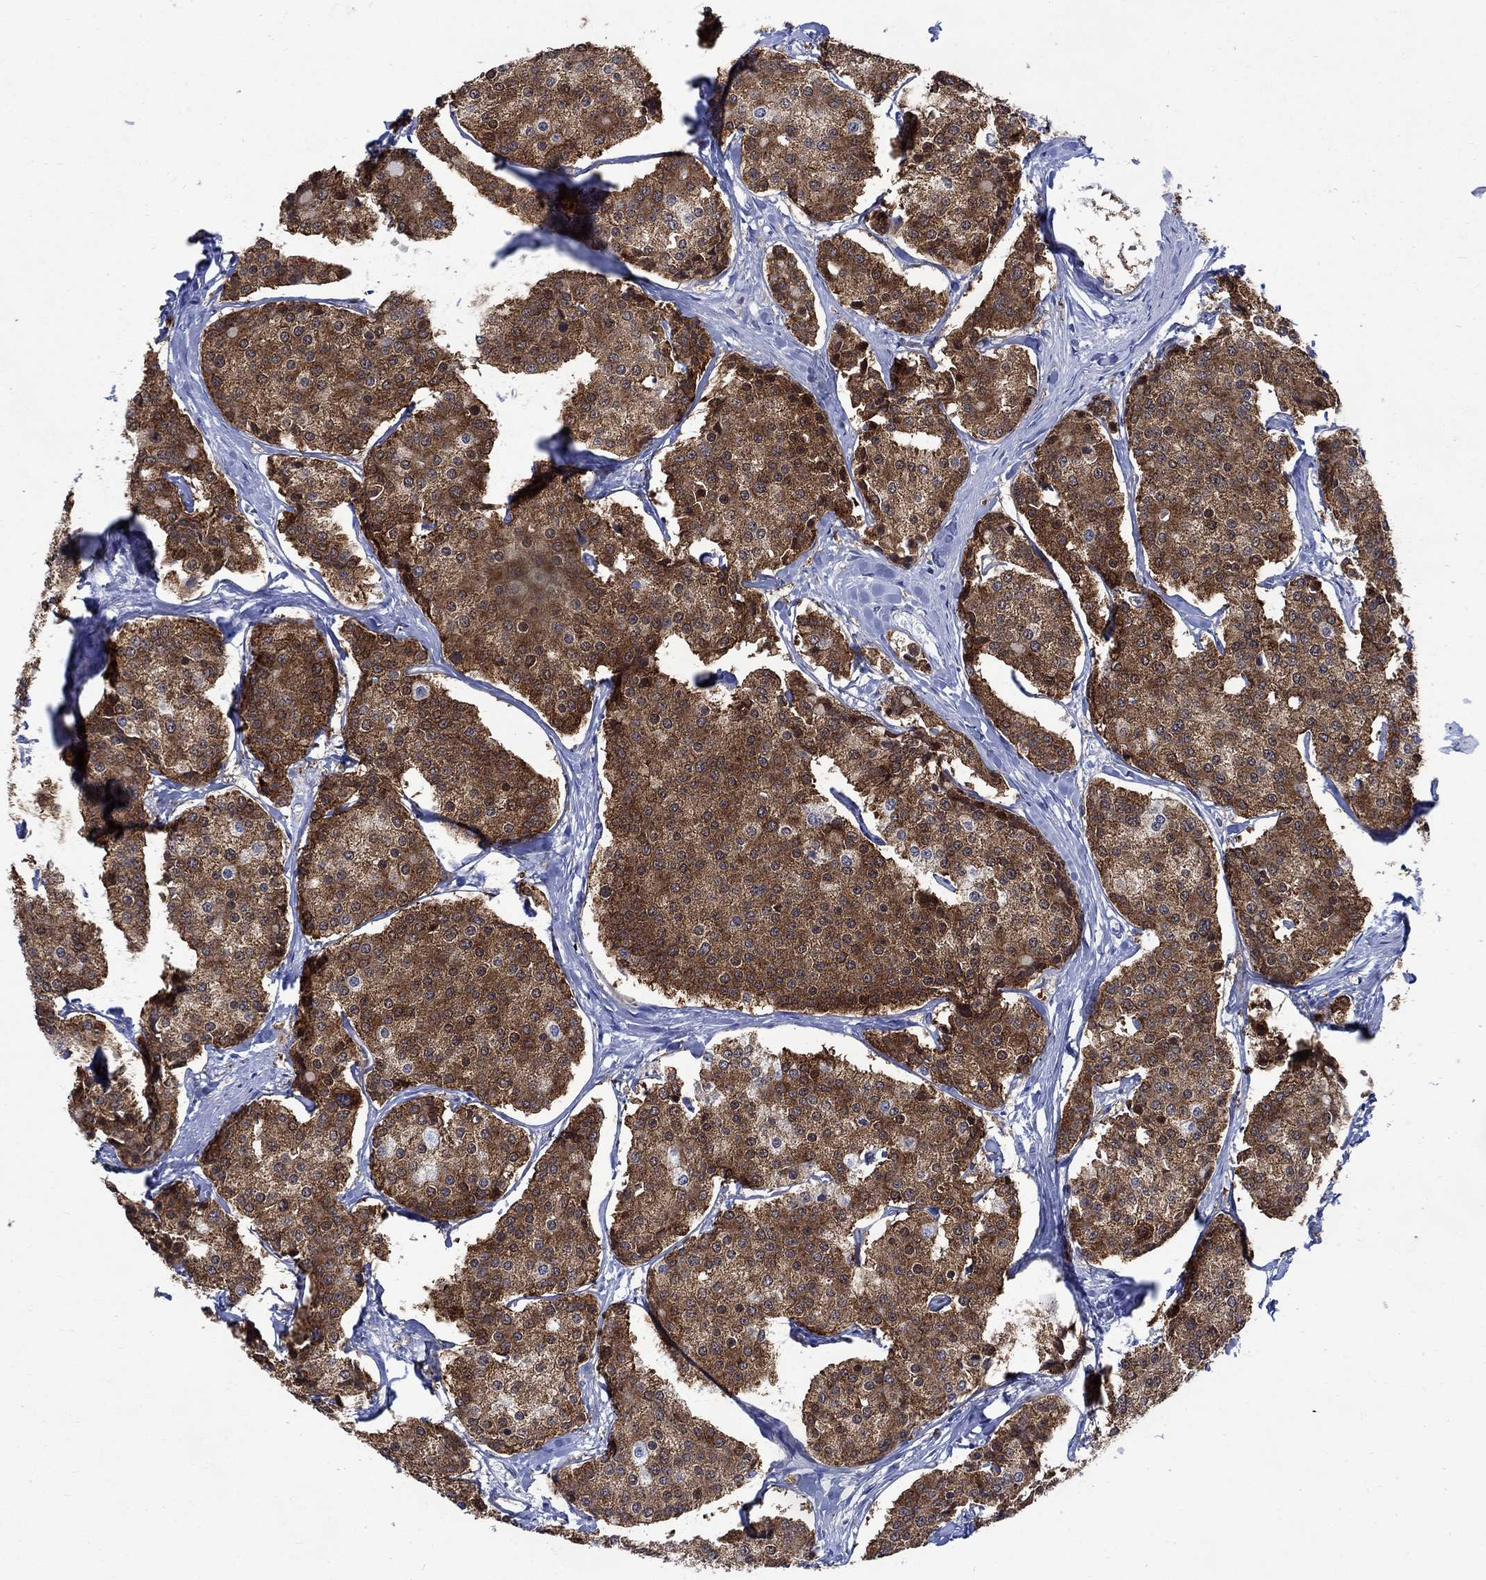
{"staining": {"intensity": "strong", "quantity": ">75%", "location": "cytoplasmic/membranous"}, "tissue": "carcinoid", "cell_type": "Tumor cells", "image_type": "cancer", "snomed": [{"axis": "morphology", "description": "Carcinoid, malignant, NOS"}, {"axis": "topography", "description": "Small intestine"}], "caption": "This is a micrograph of IHC staining of carcinoid (malignant), which shows strong staining in the cytoplasmic/membranous of tumor cells.", "gene": "CPLX2", "patient": {"sex": "female", "age": 65}}